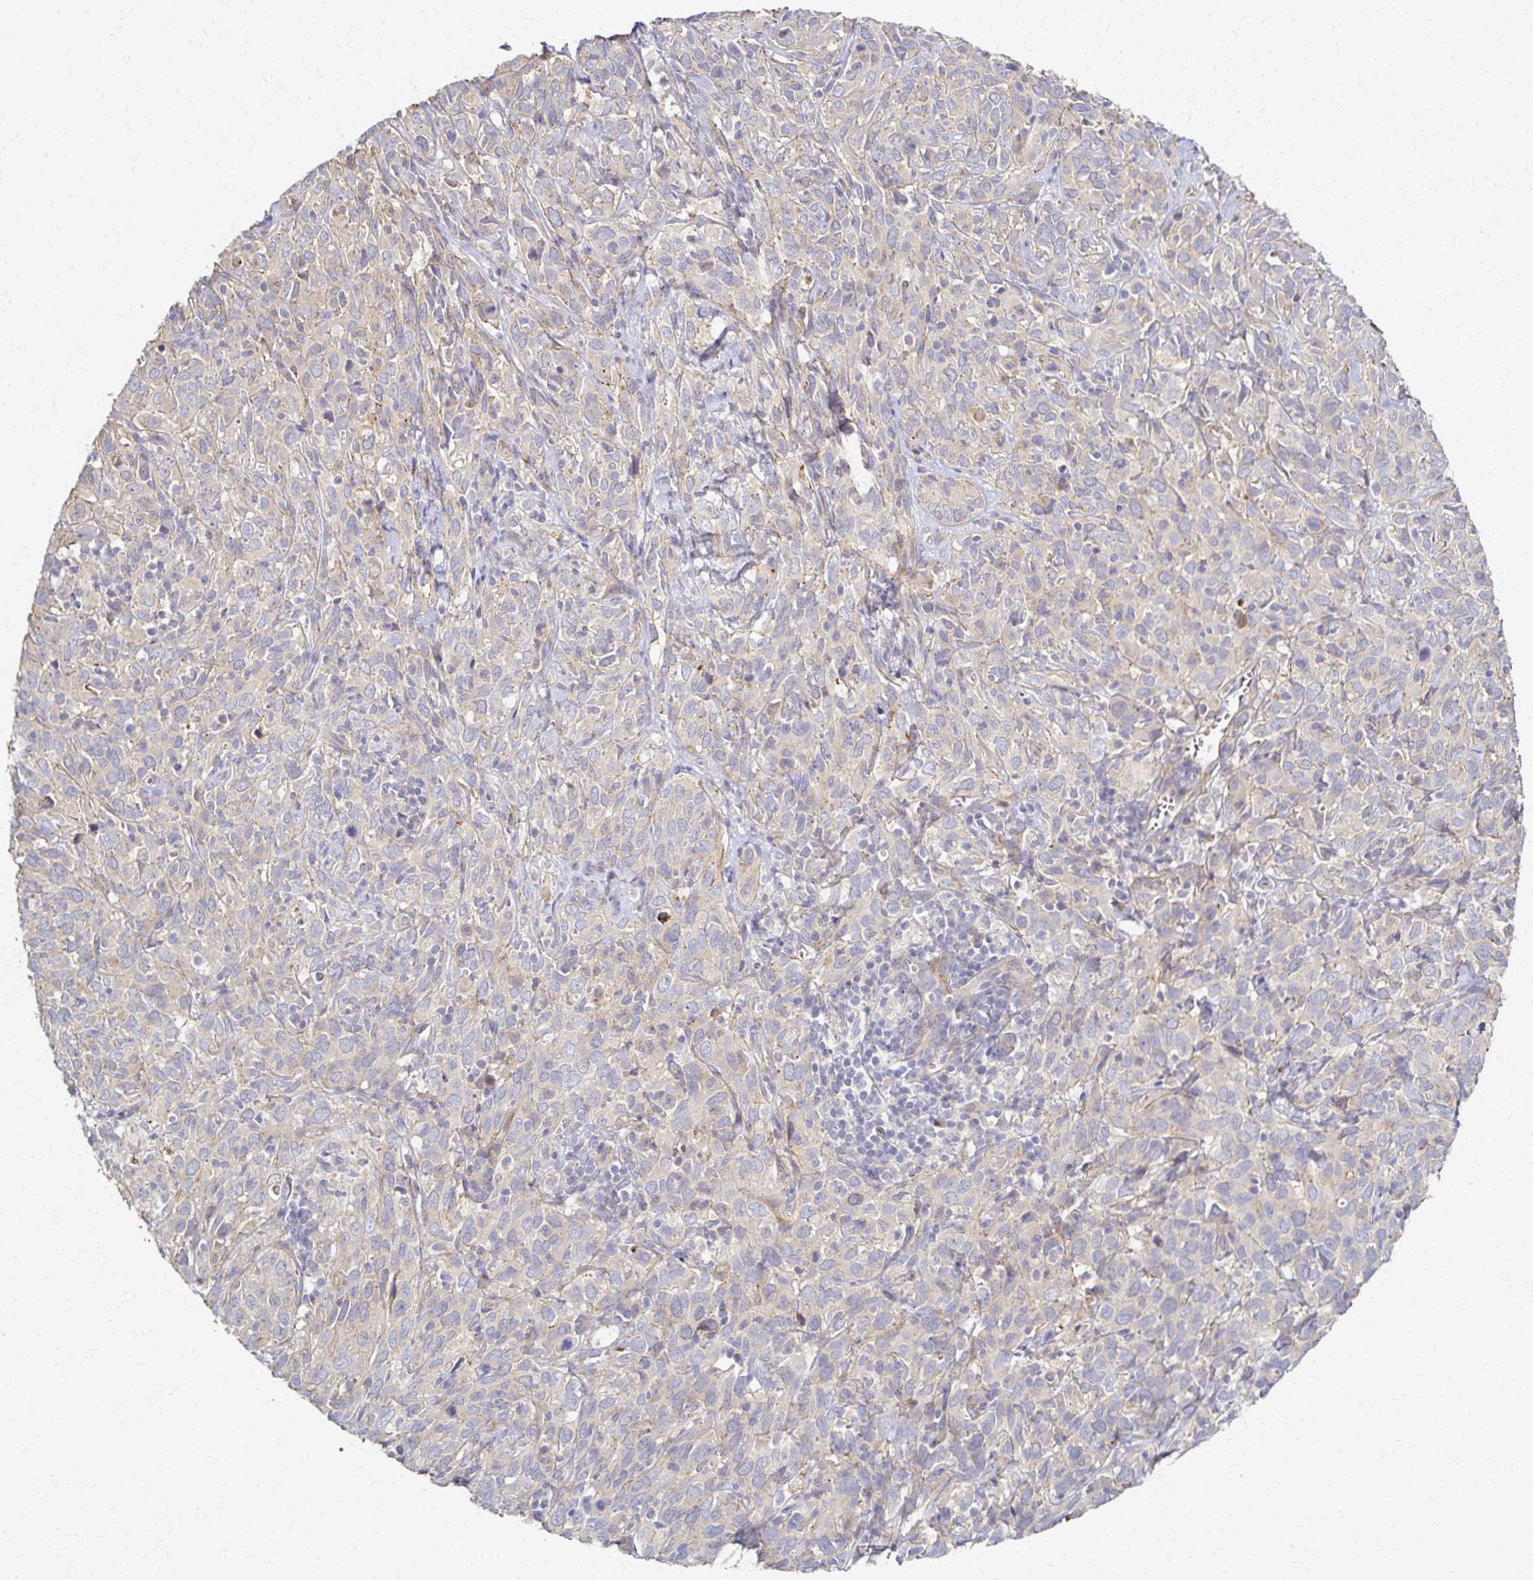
{"staining": {"intensity": "weak", "quantity": "25%-75%", "location": "cytoplasmic/membranous"}, "tissue": "cervical cancer", "cell_type": "Tumor cells", "image_type": "cancer", "snomed": [{"axis": "morphology", "description": "Normal tissue, NOS"}, {"axis": "morphology", "description": "Squamous cell carcinoma, NOS"}, {"axis": "topography", "description": "Cervix"}], "caption": "Protein expression analysis of cervical cancer shows weak cytoplasmic/membranous expression in approximately 25%-75% of tumor cells. The protein is stained brown, and the nuclei are stained in blue (DAB (3,3'-diaminobenzidine) IHC with brightfield microscopy, high magnification).", "gene": "SKA2", "patient": {"sex": "female", "age": 51}}